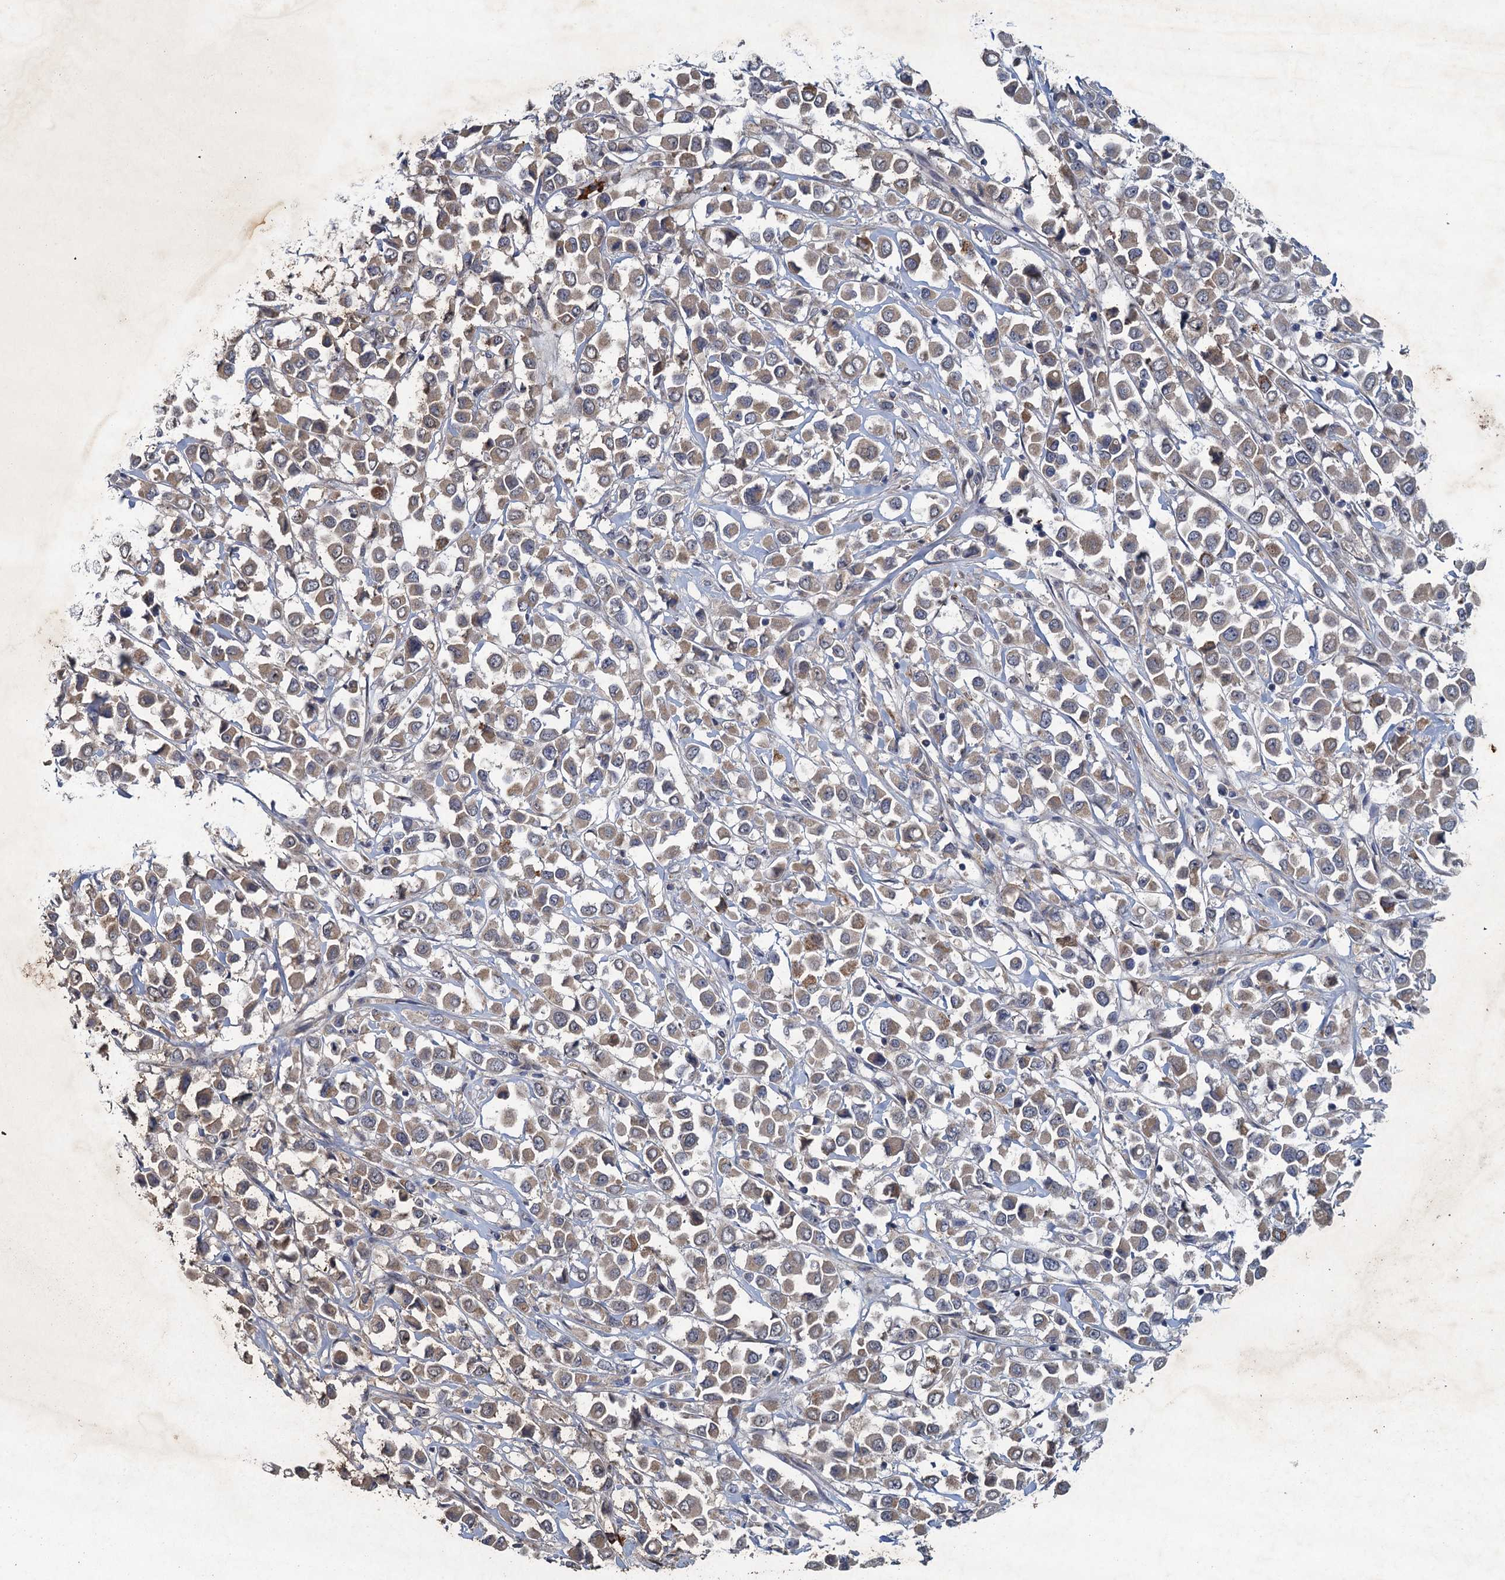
{"staining": {"intensity": "weak", "quantity": ">75%", "location": "cytoplasmic/membranous"}, "tissue": "breast cancer", "cell_type": "Tumor cells", "image_type": "cancer", "snomed": [{"axis": "morphology", "description": "Duct carcinoma"}, {"axis": "topography", "description": "Breast"}], "caption": "This image displays breast cancer (intraductal carcinoma) stained with immunohistochemistry (IHC) to label a protein in brown. The cytoplasmic/membranous of tumor cells show weak positivity for the protein. Nuclei are counter-stained blue.", "gene": "TPCN1", "patient": {"sex": "female", "age": 61}}